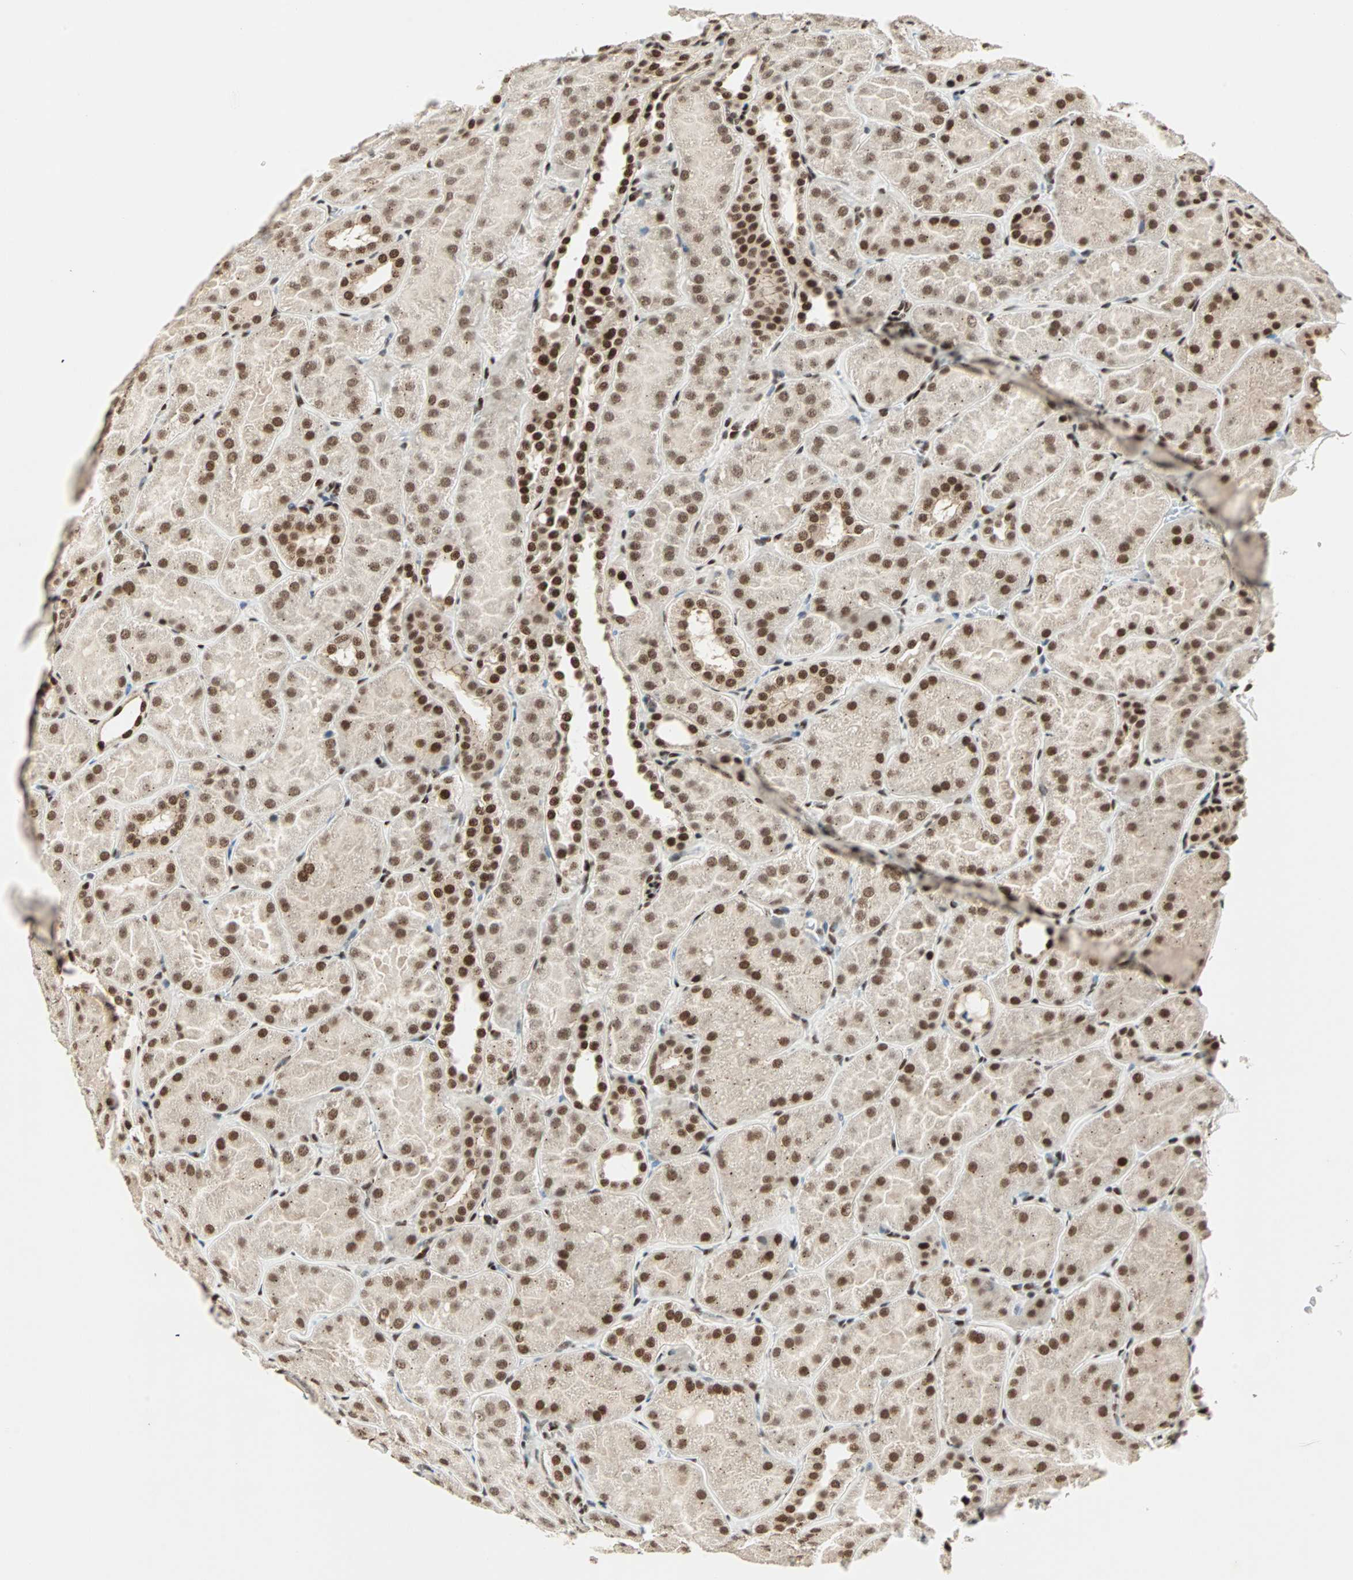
{"staining": {"intensity": "strong", "quantity": ">75%", "location": "nuclear"}, "tissue": "kidney", "cell_type": "Cells in glomeruli", "image_type": "normal", "snomed": [{"axis": "morphology", "description": "Normal tissue, NOS"}, {"axis": "topography", "description": "Kidney"}], "caption": "Benign kidney shows strong nuclear positivity in approximately >75% of cells in glomeruli Using DAB (3,3'-diaminobenzidine) (brown) and hematoxylin (blue) stains, captured at high magnification using brightfield microscopy..", "gene": "BLM", "patient": {"sex": "male", "age": 28}}